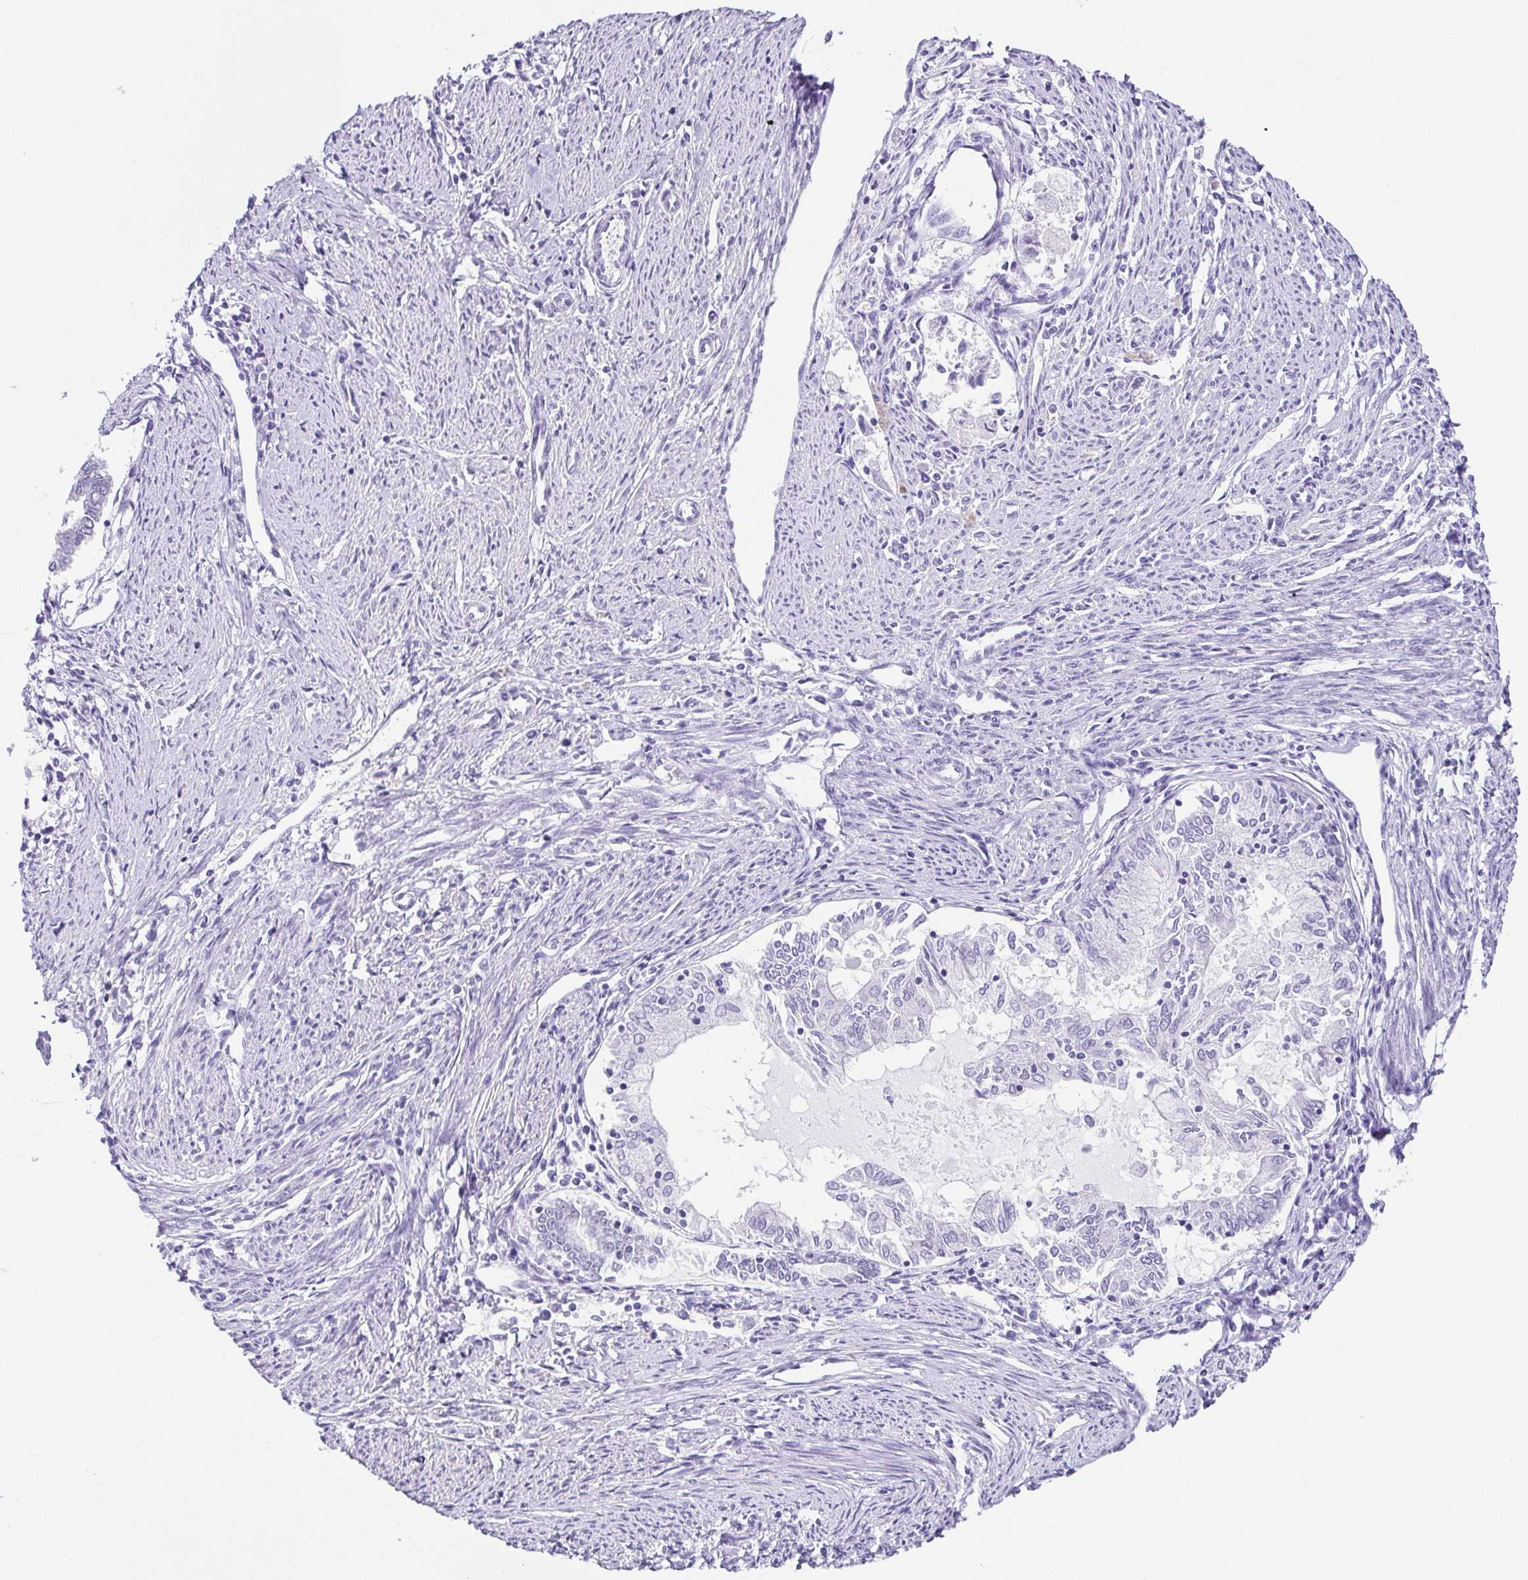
{"staining": {"intensity": "negative", "quantity": "none", "location": "none"}, "tissue": "endometrial cancer", "cell_type": "Tumor cells", "image_type": "cancer", "snomed": [{"axis": "morphology", "description": "Adenocarcinoma, NOS"}, {"axis": "topography", "description": "Endometrium"}], "caption": "There is no significant staining in tumor cells of endometrial adenocarcinoma.", "gene": "ESX1", "patient": {"sex": "female", "age": 79}}